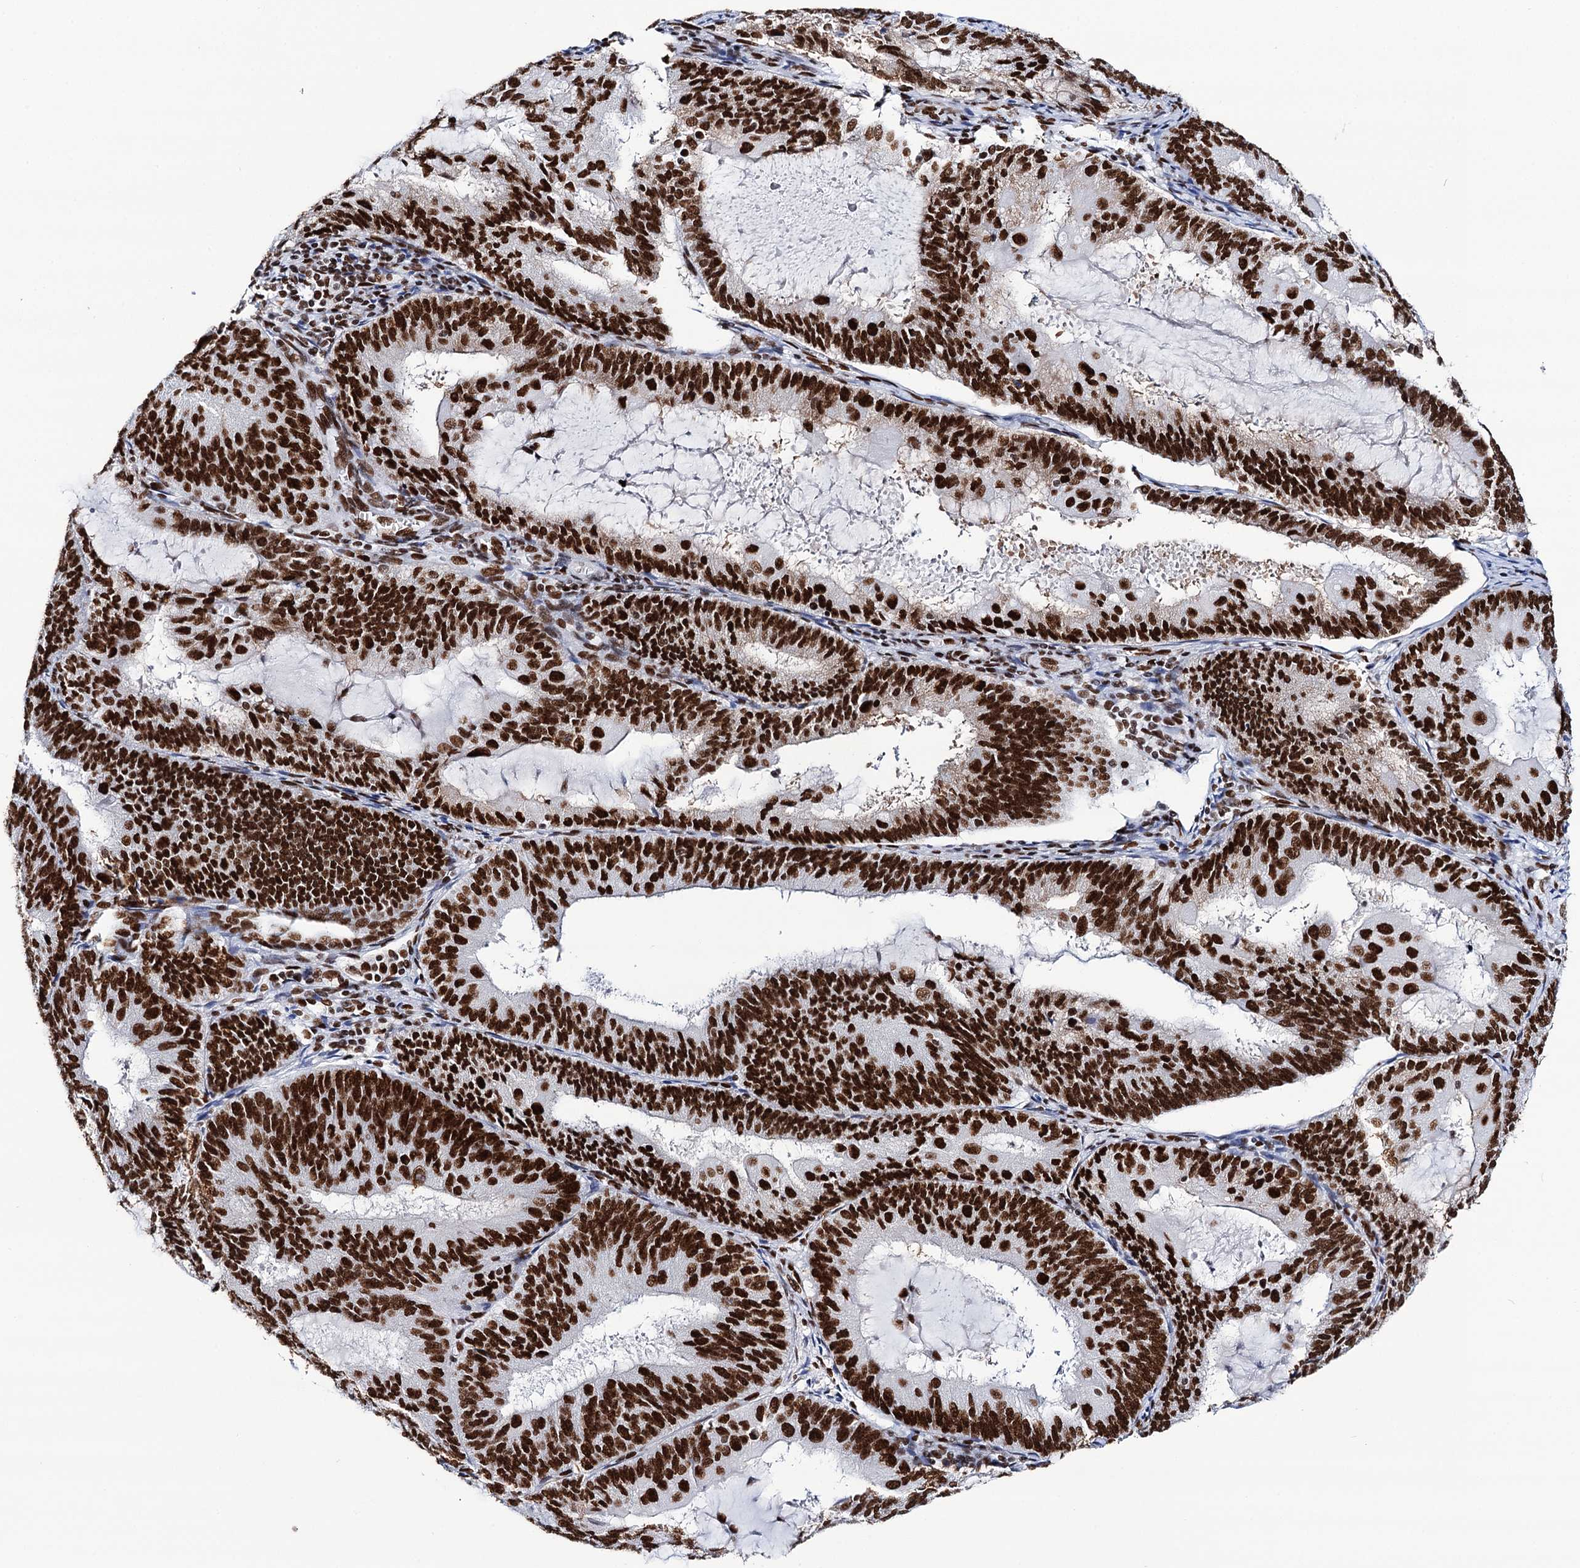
{"staining": {"intensity": "strong", "quantity": ">75%", "location": "nuclear"}, "tissue": "endometrial cancer", "cell_type": "Tumor cells", "image_type": "cancer", "snomed": [{"axis": "morphology", "description": "Adenocarcinoma, NOS"}, {"axis": "topography", "description": "Endometrium"}], "caption": "Protein staining displays strong nuclear positivity in about >75% of tumor cells in endometrial cancer. The staining is performed using DAB brown chromogen to label protein expression. The nuclei are counter-stained blue using hematoxylin.", "gene": "MATR3", "patient": {"sex": "female", "age": 81}}